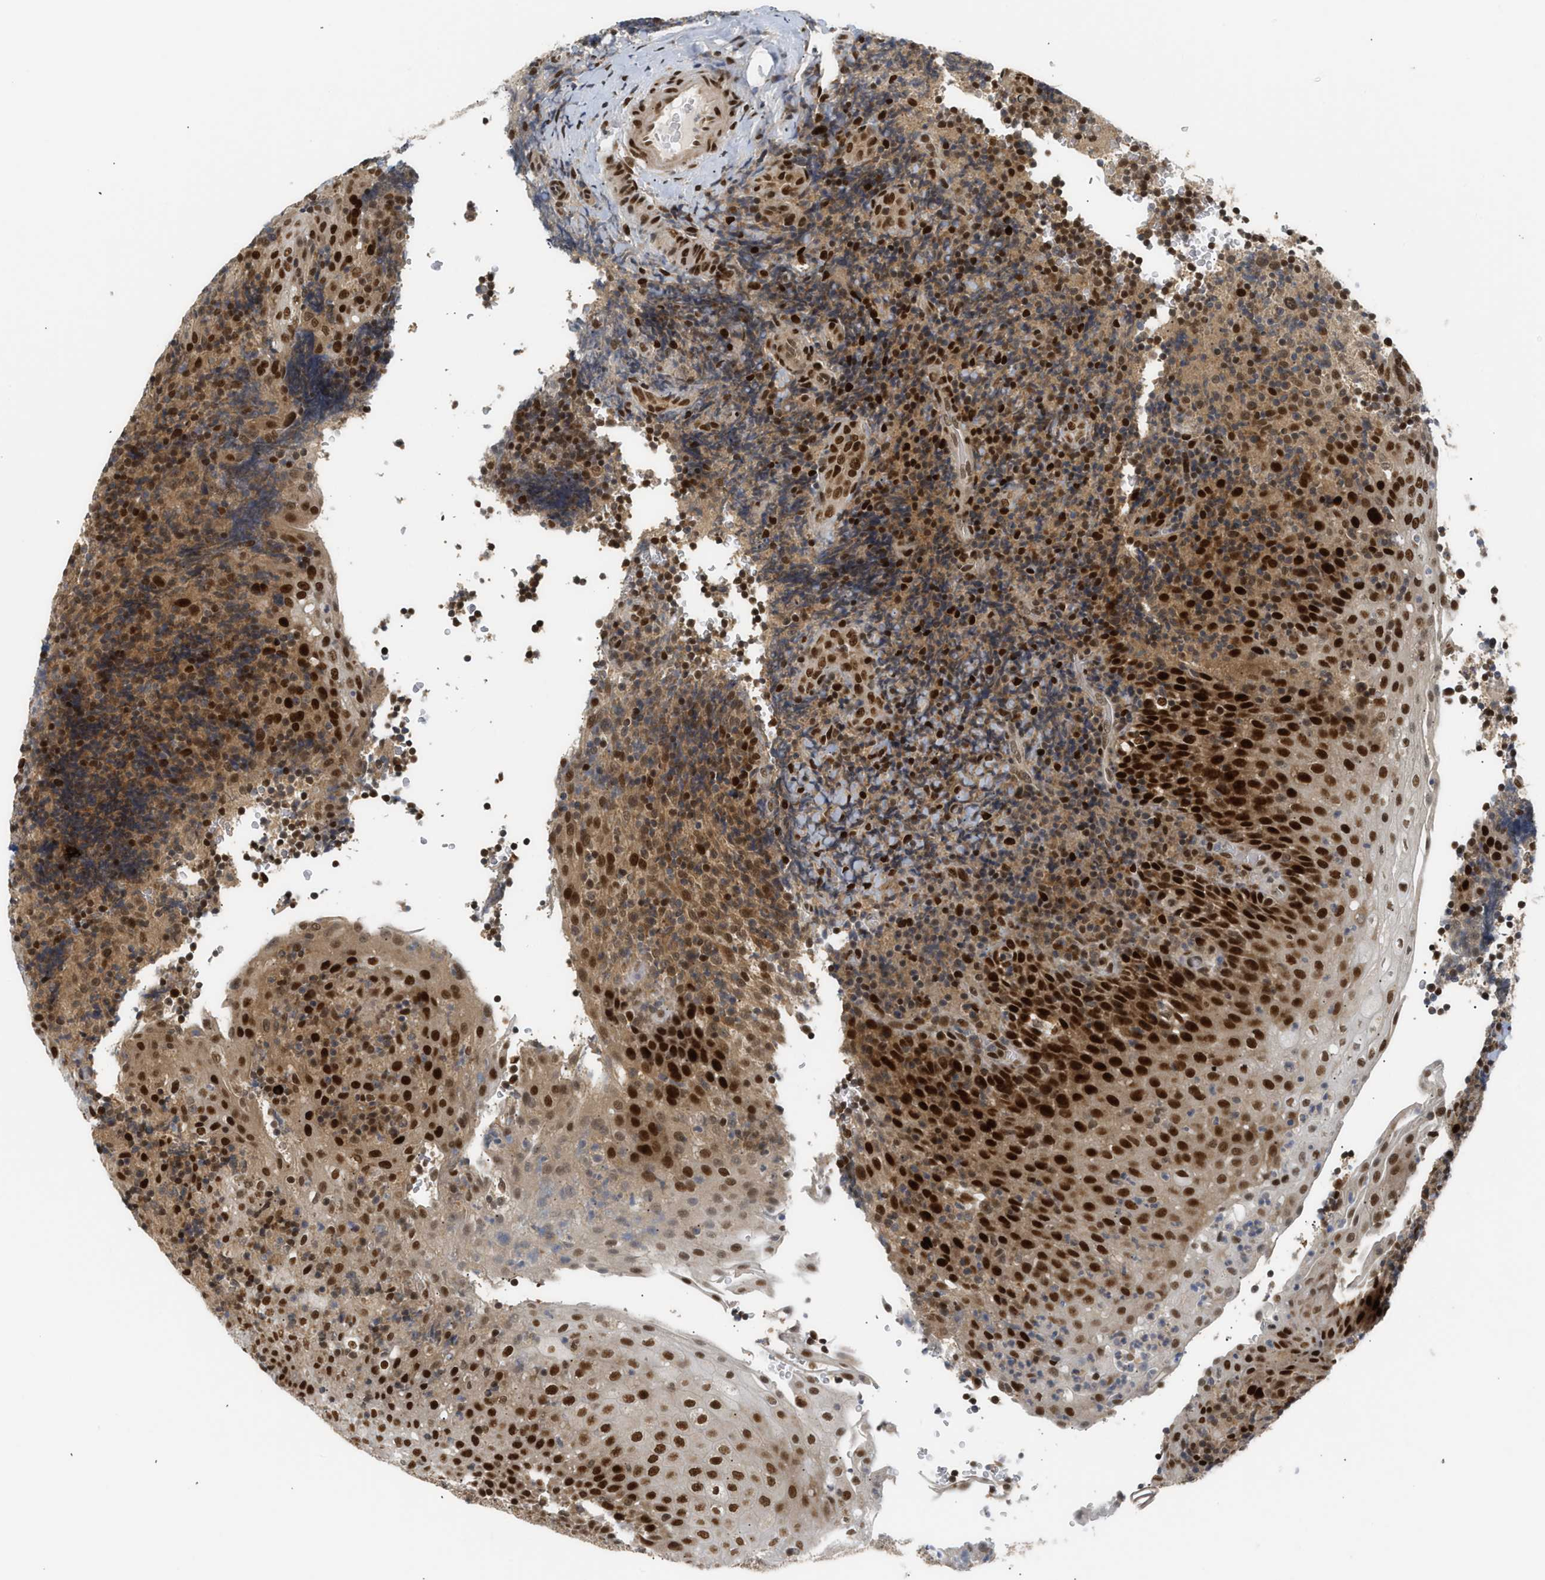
{"staining": {"intensity": "strong", "quantity": ">75%", "location": "nuclear"}, "tissue": "lymphoma", "cell_type": "Tumor cells", "image_type": "cancer", "snomed": [{"axis": "morphology", "description": "Malignant lymphoma, non-Hodgkin's type, High grade"}, {"axis": "topography", "description": "Tonsil"}], "caption": "High-grade malignant lymphoma, non-Hodgkin's type tissue reveals strong nuclear staining in about >75% of tumor cells", "gene": "SSBP2", "patient": {"sex": "female", "age": 36}}